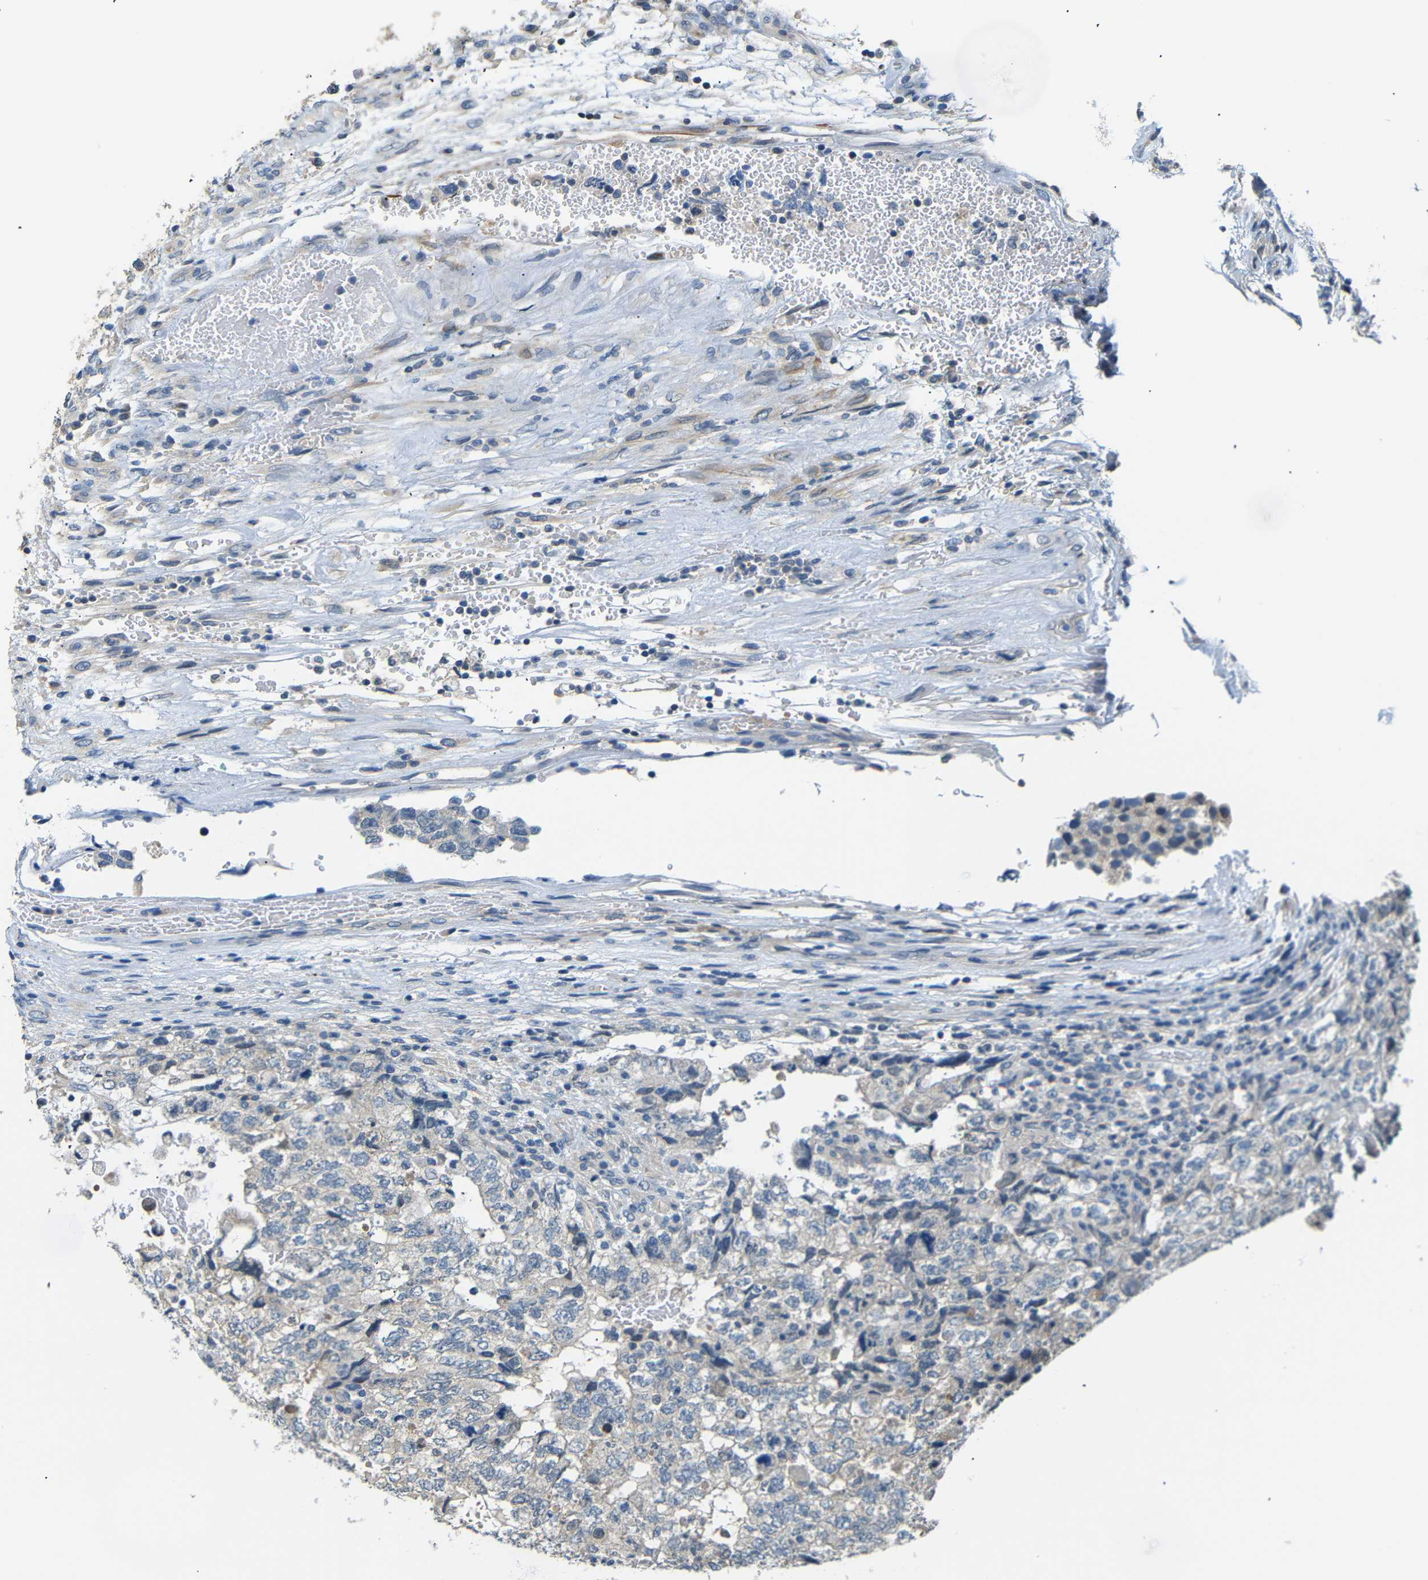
{"staining": {"intensity": "negative", "quantity": "none", "location": "none"}, "tissue": "testis cancer", "cell_type": "Tumor cells", "image_type": "cancer", "snomed": [{"axis": "morphology", "description": "Carcinoma, Embryonal, NOS"}, {"axis": "topography", "description": "Testis"}], "caption": "Human testis cancer stained for a protein using immunohistochemistry shows no staining in tumor cells.", "gene": "SFN", "patient": {"sex": "male", "age": 36}}